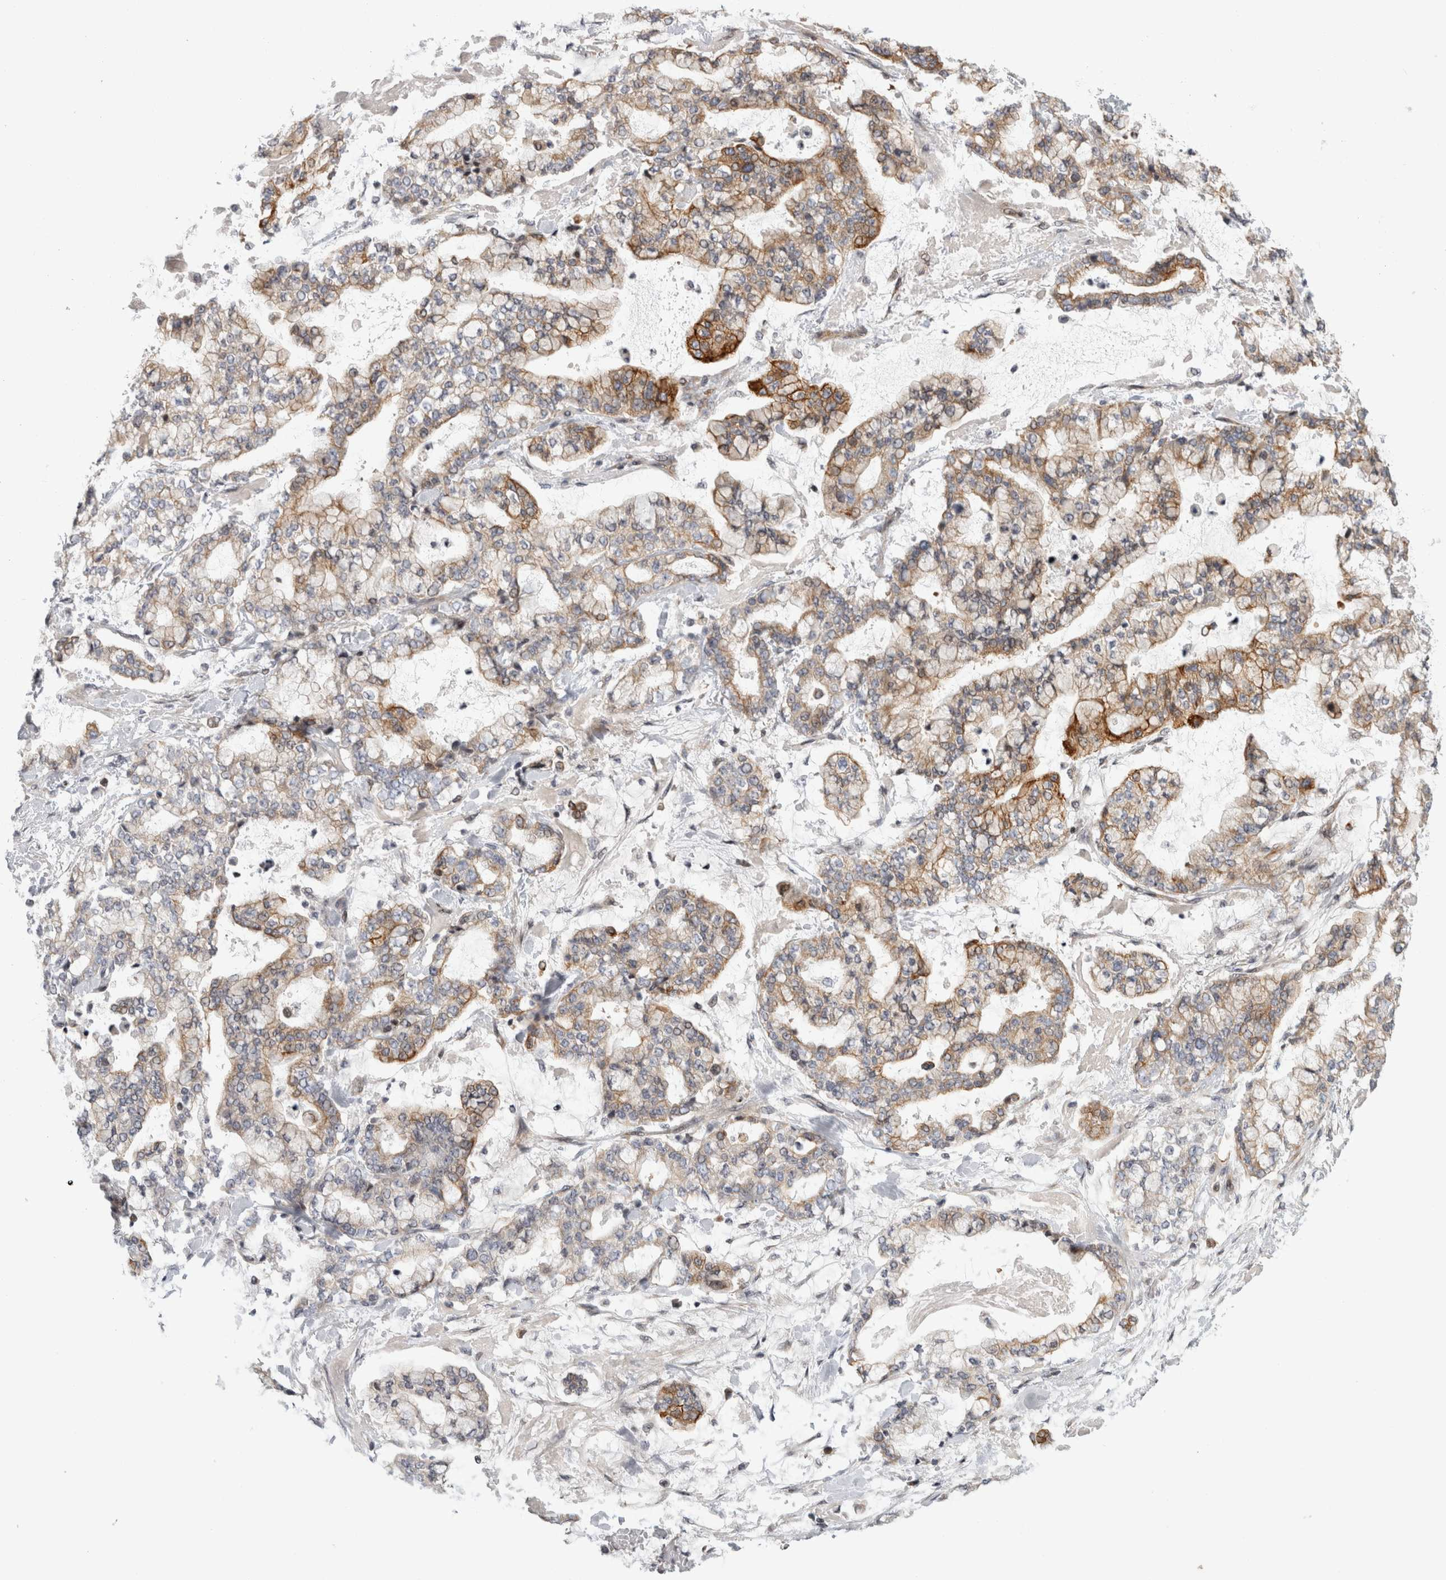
{"staining": {"intensity": "moderate", "quantity": "25%-75%", "location": "cytoplasmic/membranous"}, "tissue": "stomach cancer", "cell_type": "Tumor cells", "image_type": "cancer", "snomed": [{"axis": "morphology", "description": "Normal tissue, NOS"}, {"axis": "morphology", "description": "Adenocarcinoma, NOS"}, {"axis": "topography", "description": "Stomach, upper"}, {"axis": "topography", "description": "Stomach"}], "caption": "A photomicrograph of human stomach cancer stained for a protein demonstrates moderate cytoplasmic/membranous brown staining in tumor cells. (DAB (3,3'-diaminobenzidine) = brown stain, brightfield microscopy at high magnification).", "gene": "UTP25", "patient": {"sex": "male", "age": 76}}